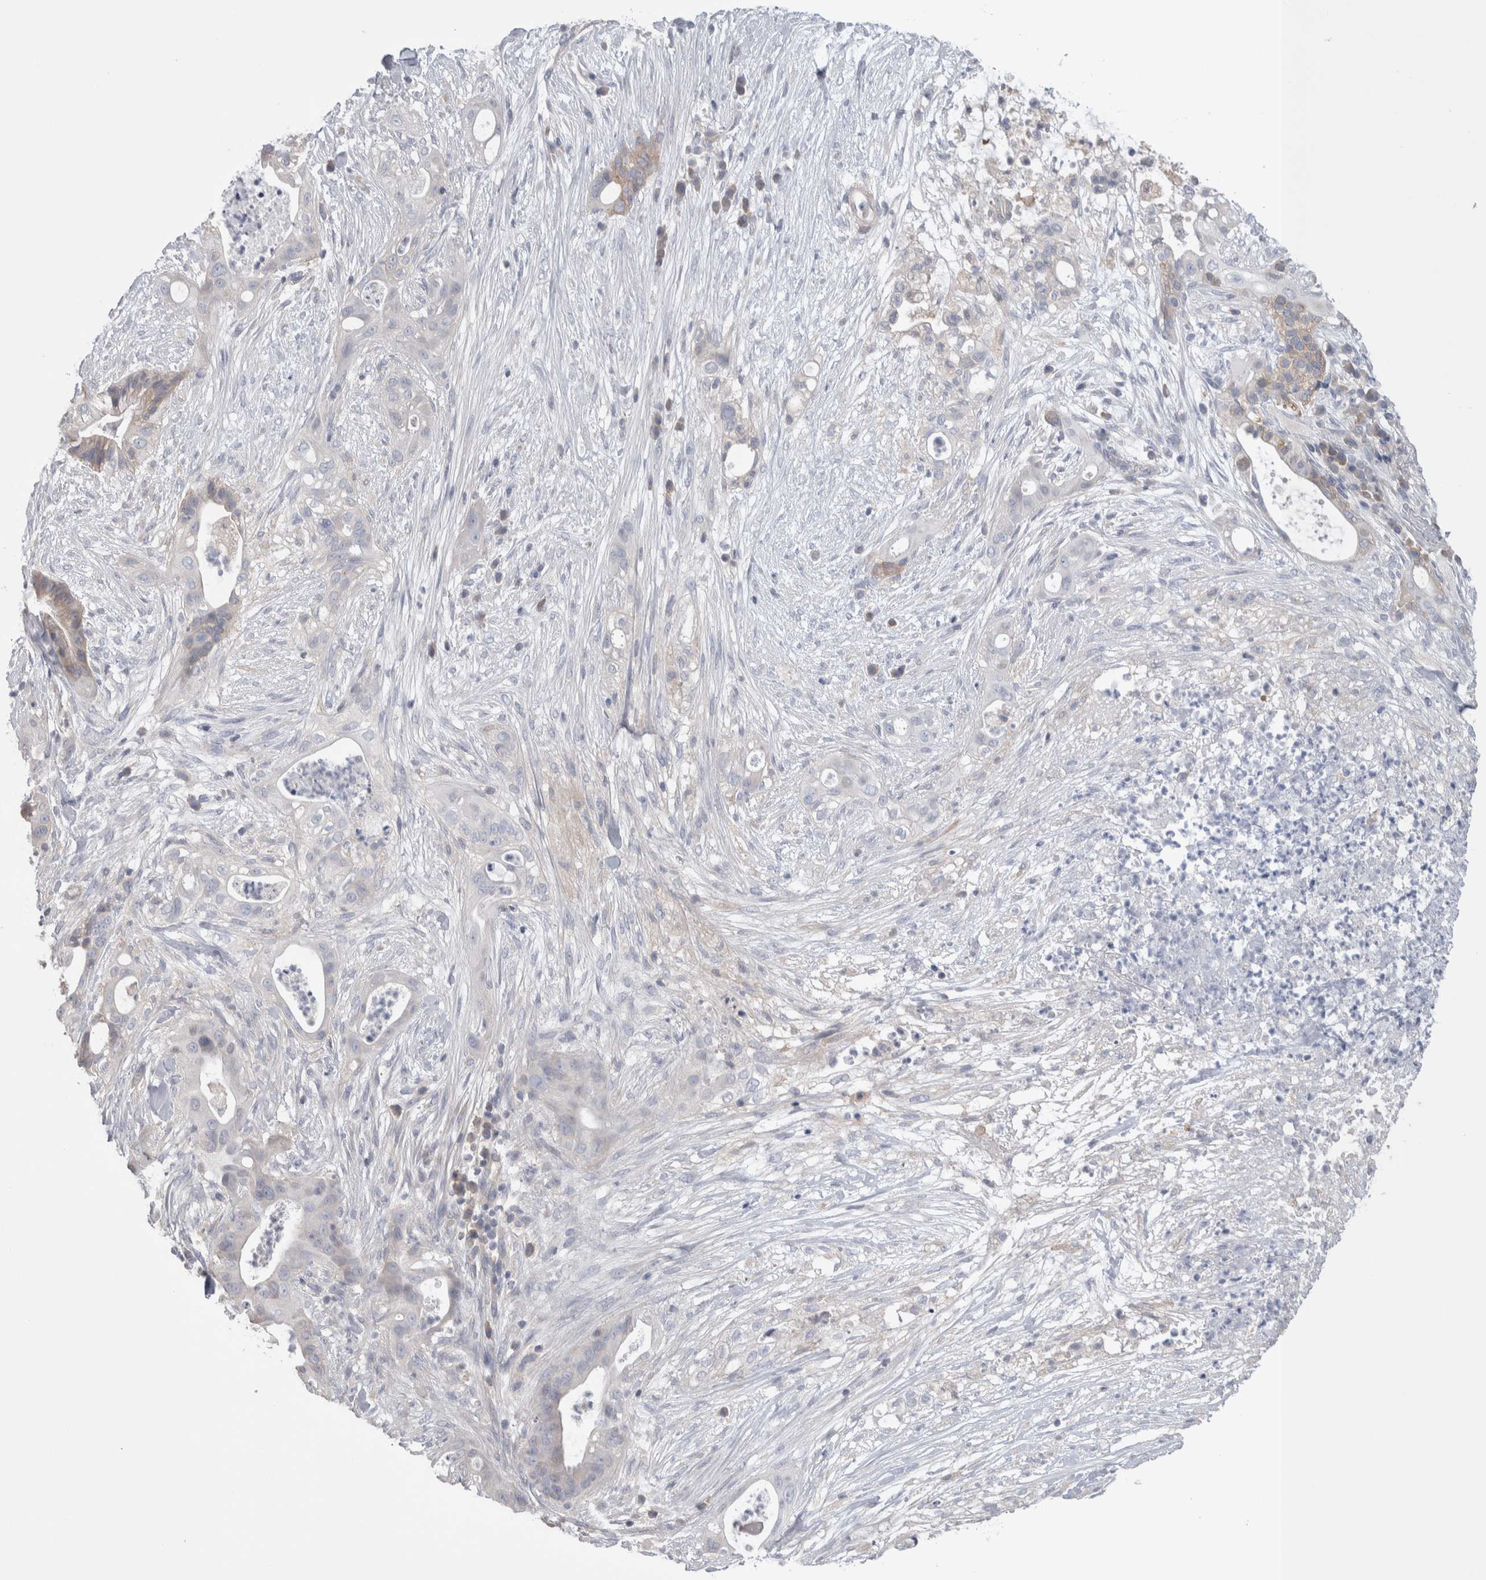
{"staining": {"intensity": "negative", "quantity": "none", "location": "none"}, "tissue": "pancreatic cancer", "cell_type": "Tumor cells", "image_type": "cancer", "snomed": [{"axis": "morphology", "description": "Adenocarcinoma, NOS"}, {"axis": "topography", "description": "Pancreas"}], "caption": "IHC of pancreatic cancer (adenocarcinoma) shows no staining in tumor cells. (Immunohistochemistry, brightfield microscopy, high magnification).", "gene": "GPHN", "patient": {"sex": "male", "age": 58}}